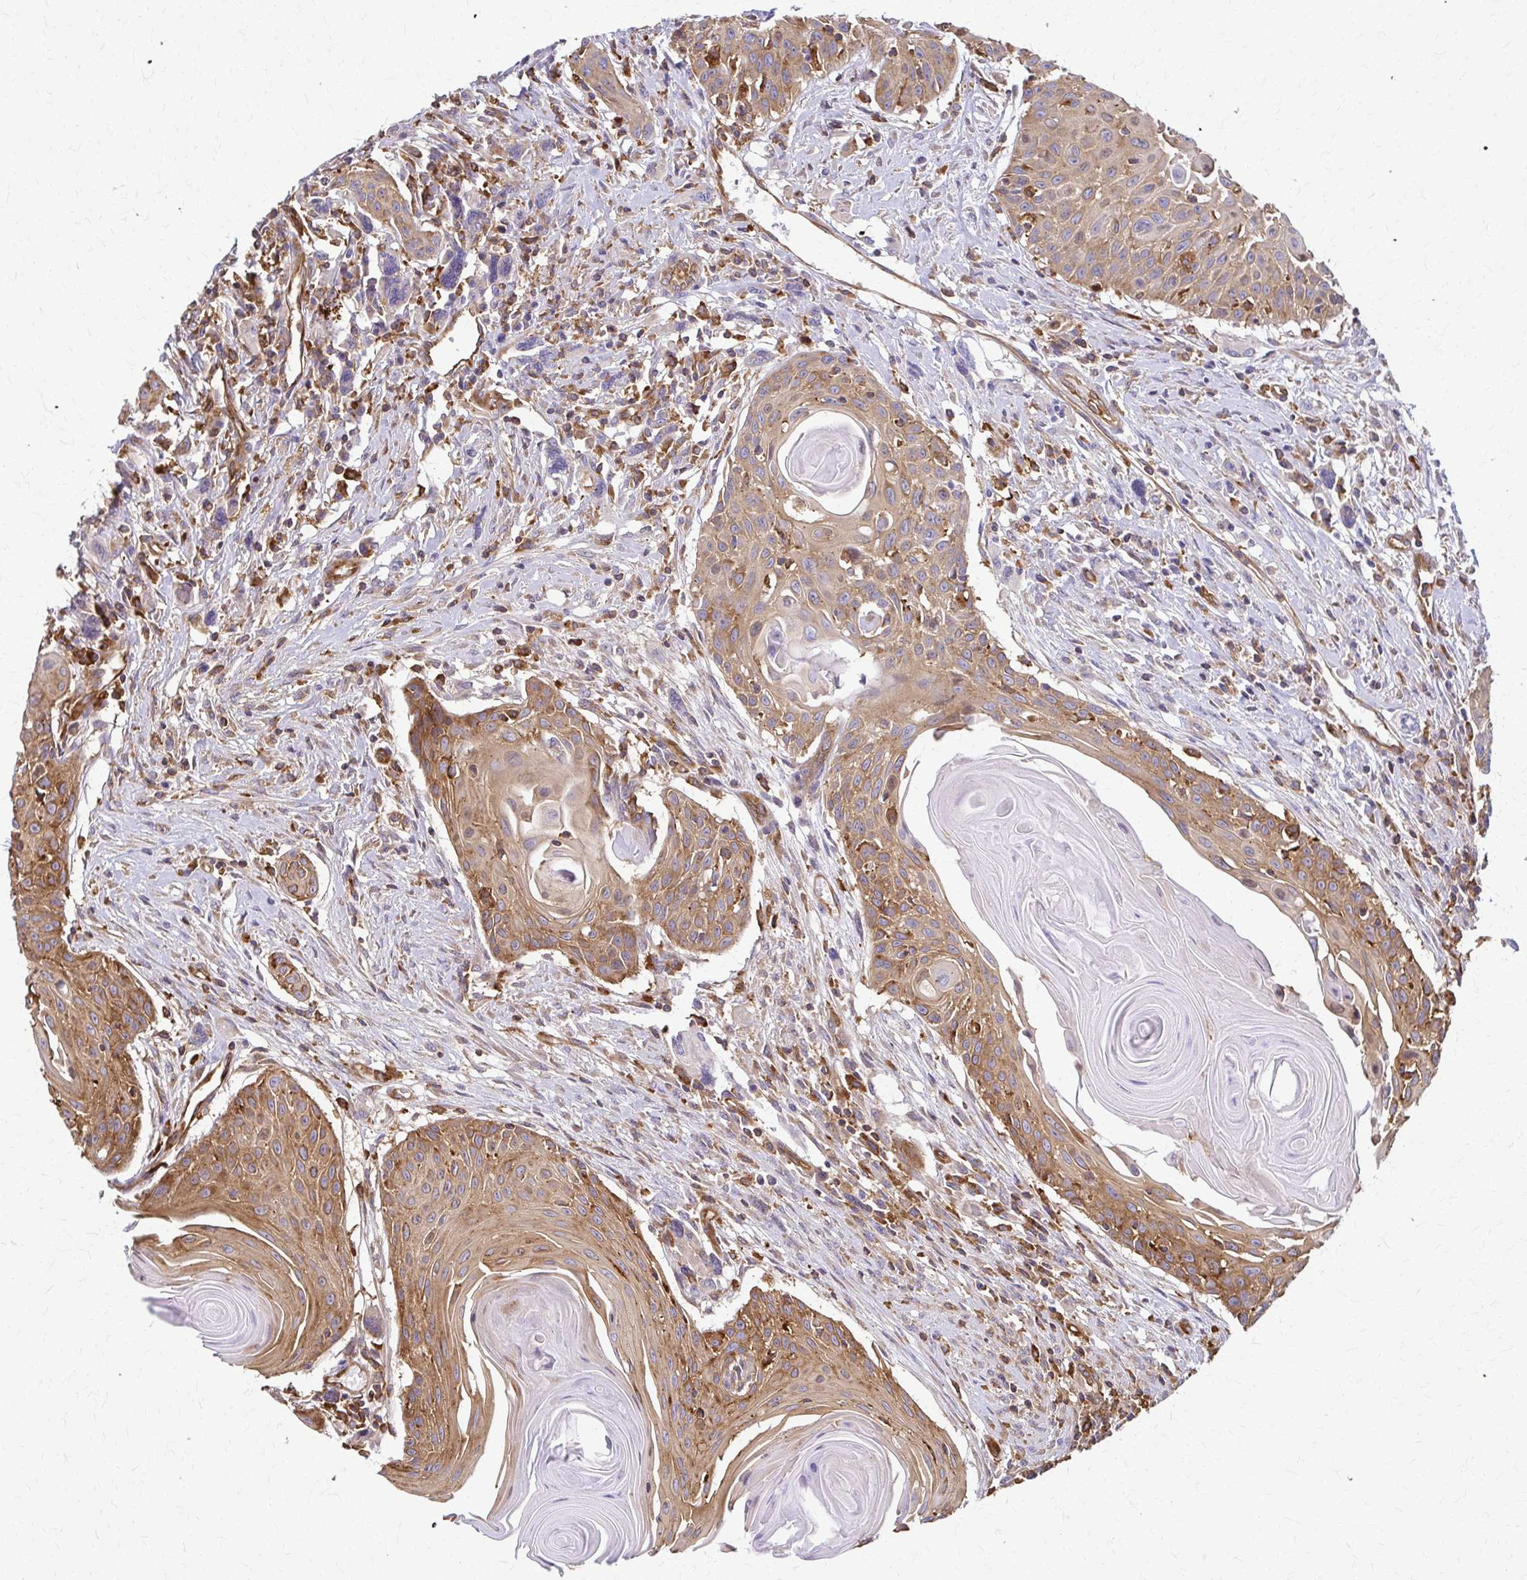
{"staining": {"intensity": "moderate", "quantity": ">75%", "location": "cytoplasmic/membranous"}, "tissue": "head and neck cancer", "cell_type": "Tumor cells", "image_type": "cancer", "snomed": [{"axis": "morphology", "description": "Squamous cell carcinoma, NOS"}, {"axis": "topography", "description": "Lymph node"}, {"axis": "topography", "description": "Salivary gland"}, {"axis": "topography", "description": "Head-Neck"}], "caption": "High-power microscopy captured an immunohistochemistry image of head and neck squamous cell carcinoma, revealing moderate cytoplasmic/membranous staining in approximately >75% of tumor cells.", "gene": "WASF2", "patient": {"sex": "female", "age": 74}}